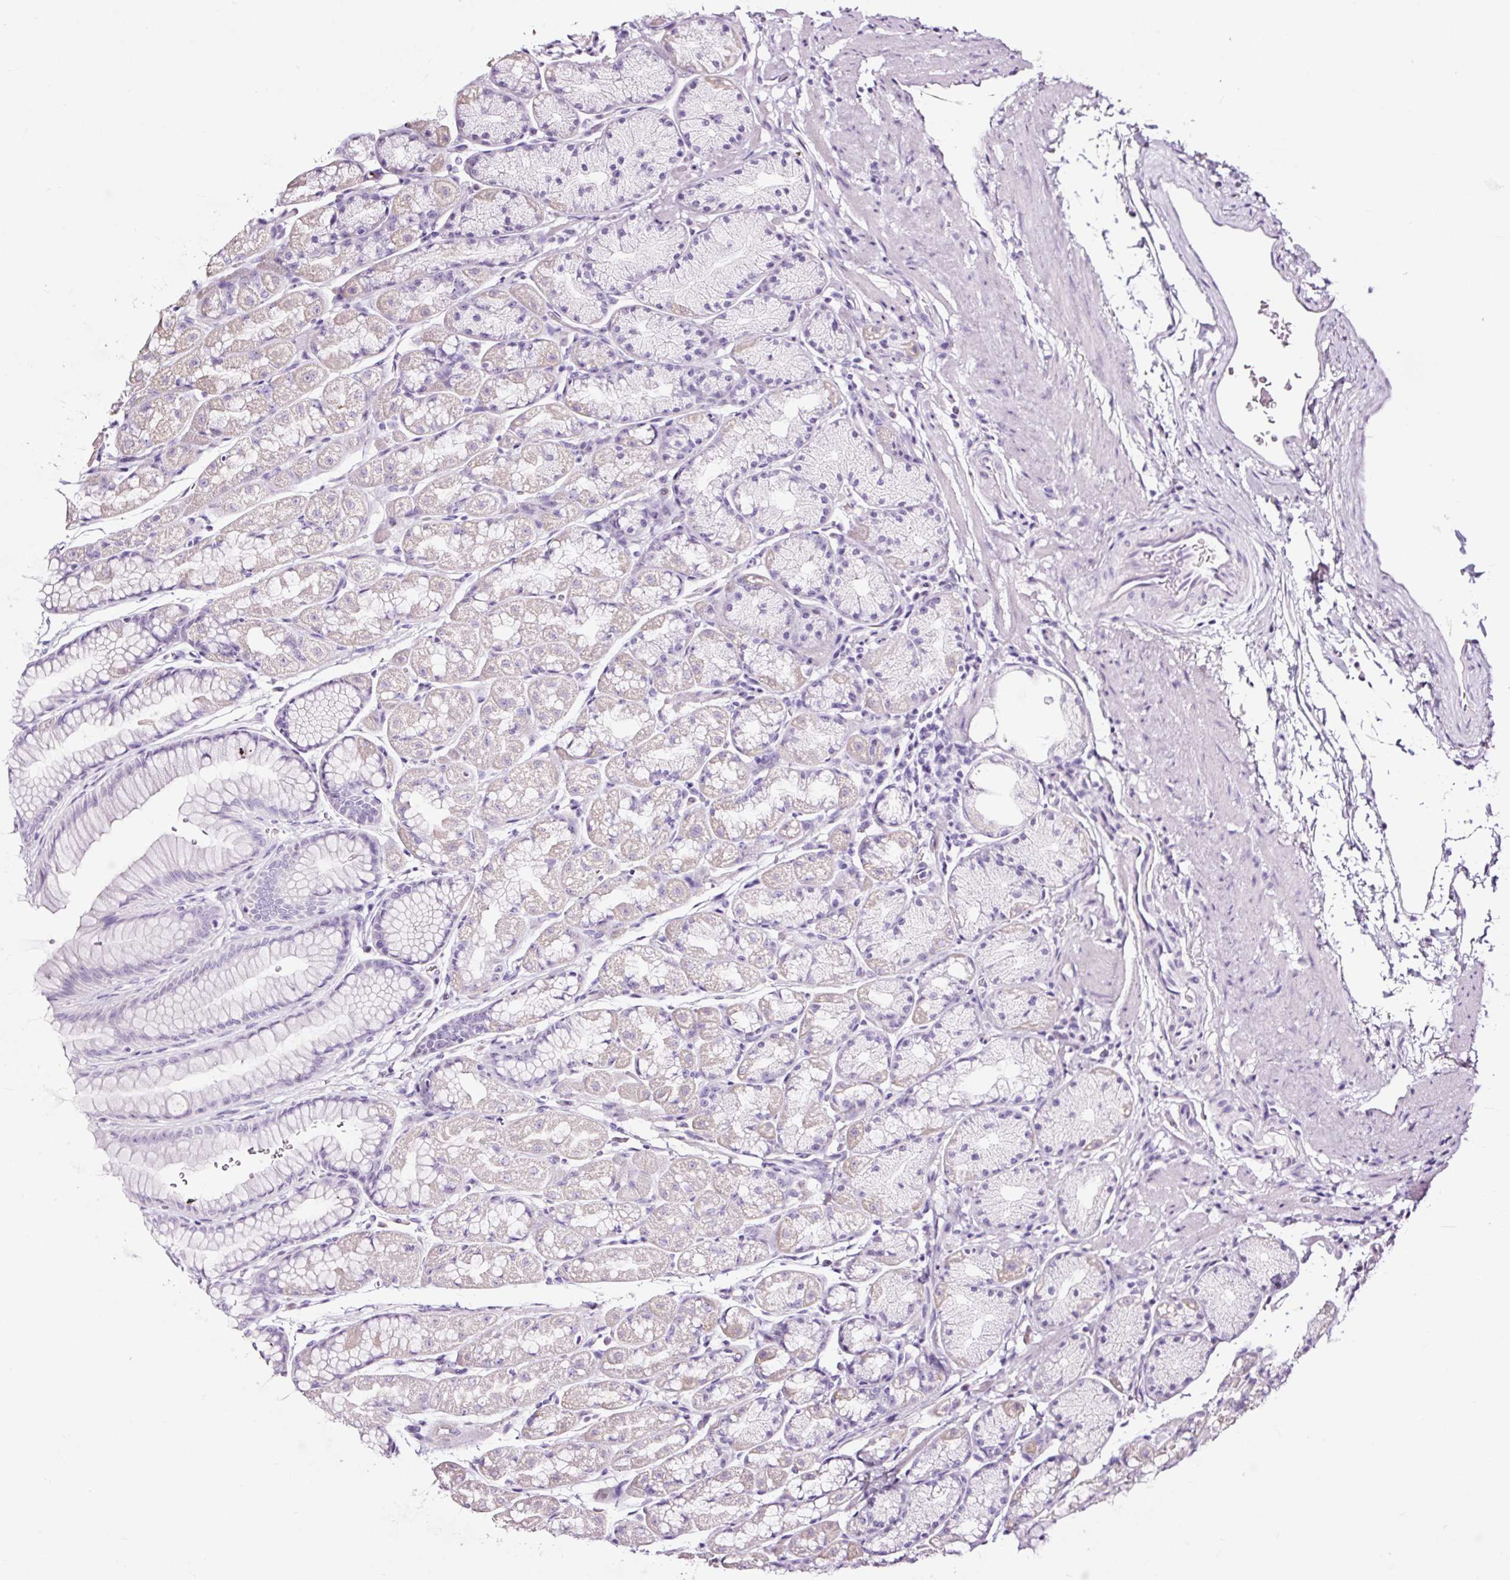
{"staining": {"intensity": "negative", "quantity": "none", "location": "none"}, "tissue": "stomach", "cell_type": "Glandular cells", "image_type": "normal", "snomed": [{"axis": "morphology", "description": "Normal tissue, NOS"}, {"axis": "topography", "description": "Stomach, lower"}], "caption": "The immunohistochemistry (IHC) image has no significant positivity in glandular cells of stomach. Brightfield microscopy of IHC stained with DAB (brown) and hematoxylin (blue), captured at high magnification.", "gene": "NPHS2", "patient": {"sex": "male", "age": 67}}